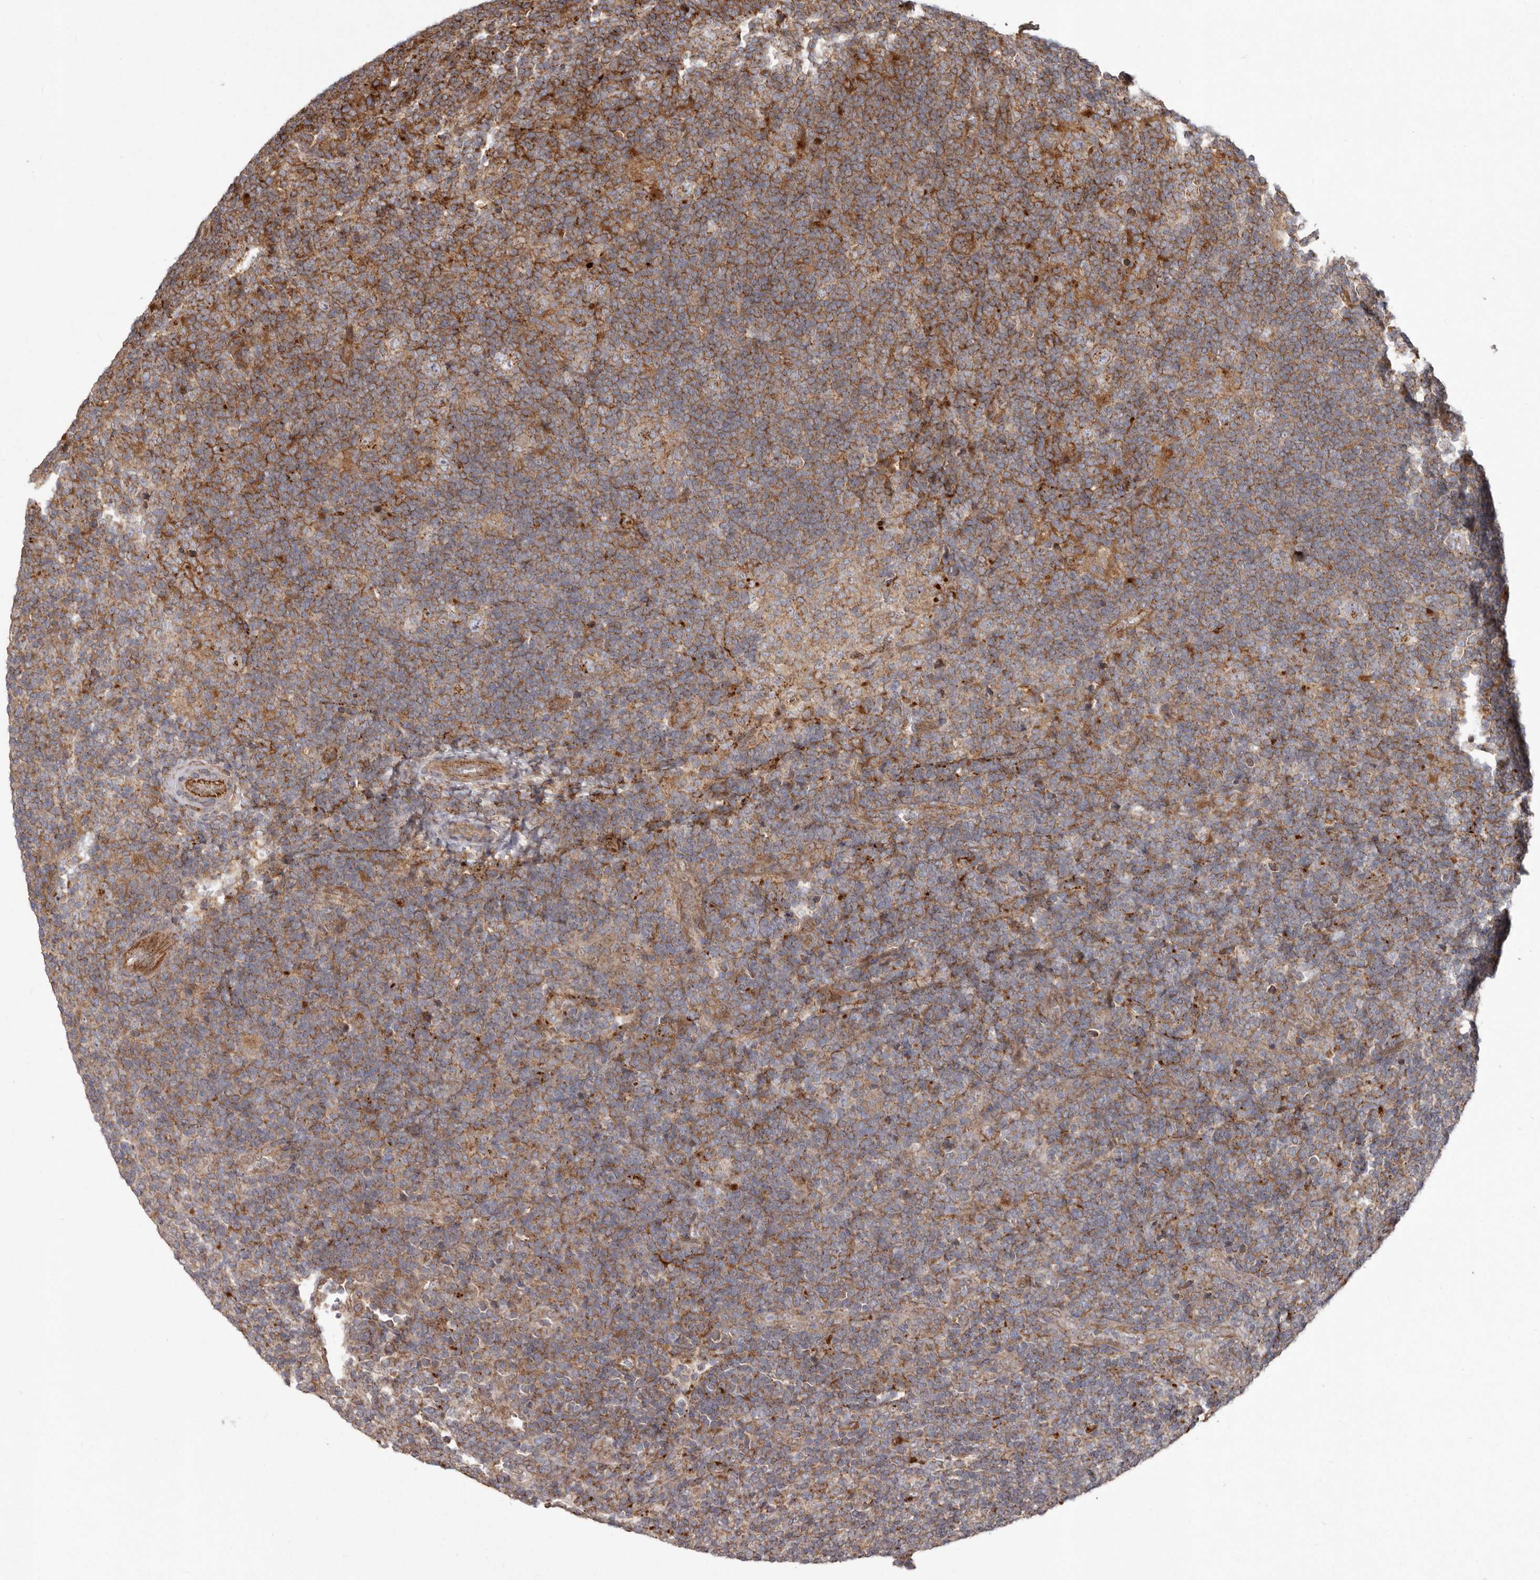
{"staining": {"intensity": "negative", "quantity": "none", "location": "none"}, "tissue": "lymphoma", "cell_type": "Tumor cells", "image_type": "cancer", "snomed": [{"axis": "morphology", "description": "Hodgkin's disease, NOS"}, {"axis": "topography", "description": "Lymph node"}], "caption": "Tumor cells are negative for brown protein staining in Hodgkin's disease. (DAB immunohistochemistry with hematoxylin counter stain).", "gene": "NUP43", "patient": {"sex": "female", "age": 57}}